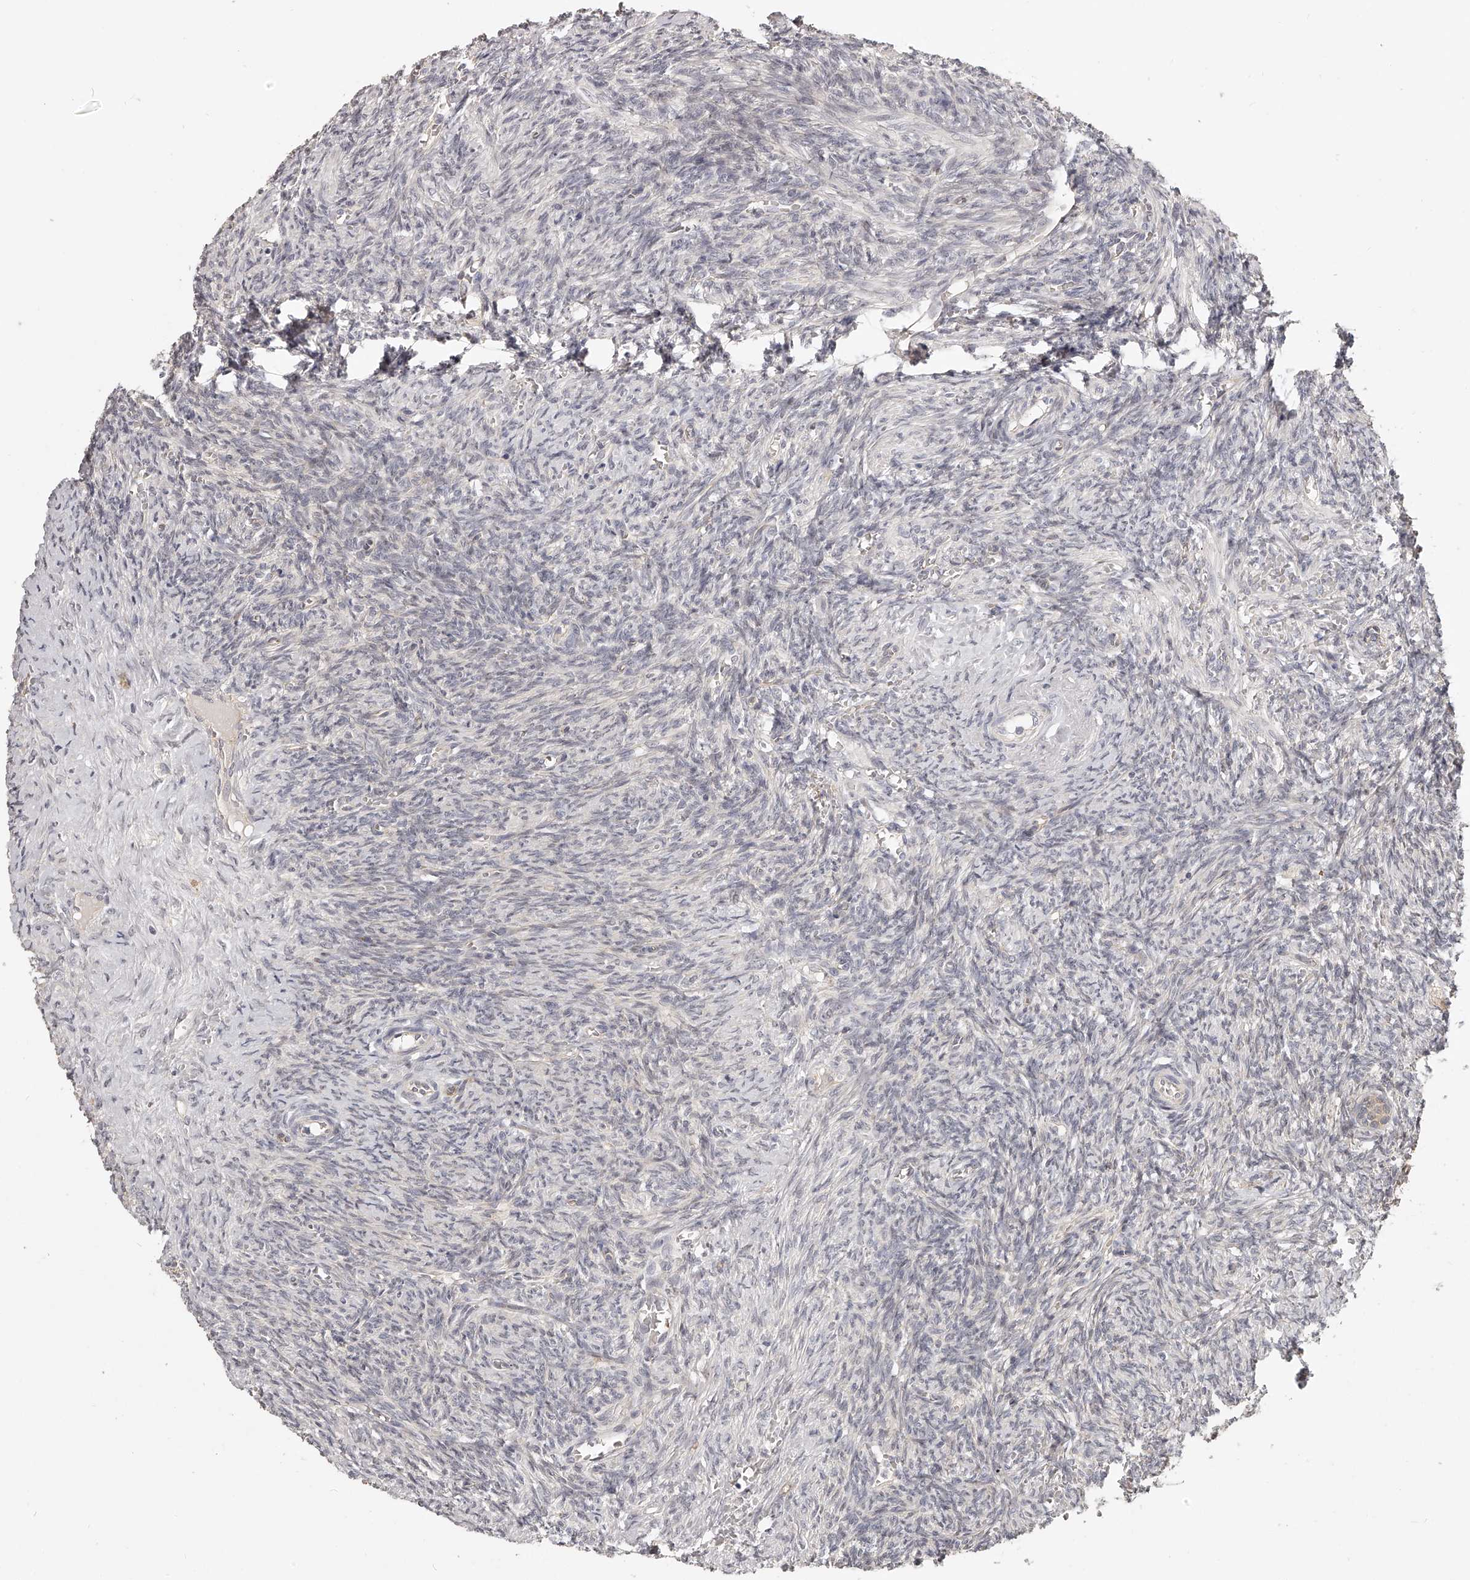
{"staining": {"intensity": "weak", "quantity": "<25%", "location": "cytoplasmic/membranous"}, "tissue": "ovary", "cell_type": "Ovarian stroma cells", "image_type": "normal", "snomed": [{"axis": "morphology", "description": "Normal tissue, NOS"}, {"axis": "topography", "description": "Ovary"}], "caption": "Immunohistochemistry image of benign ovary: human ovary stained with DAB (3,3'-diaminobenzidine) exhibits no significant protein positivity in ovarian stroma cells.", "gene": "ZNF582", "patient": {"sex": "female", "age": 41}}